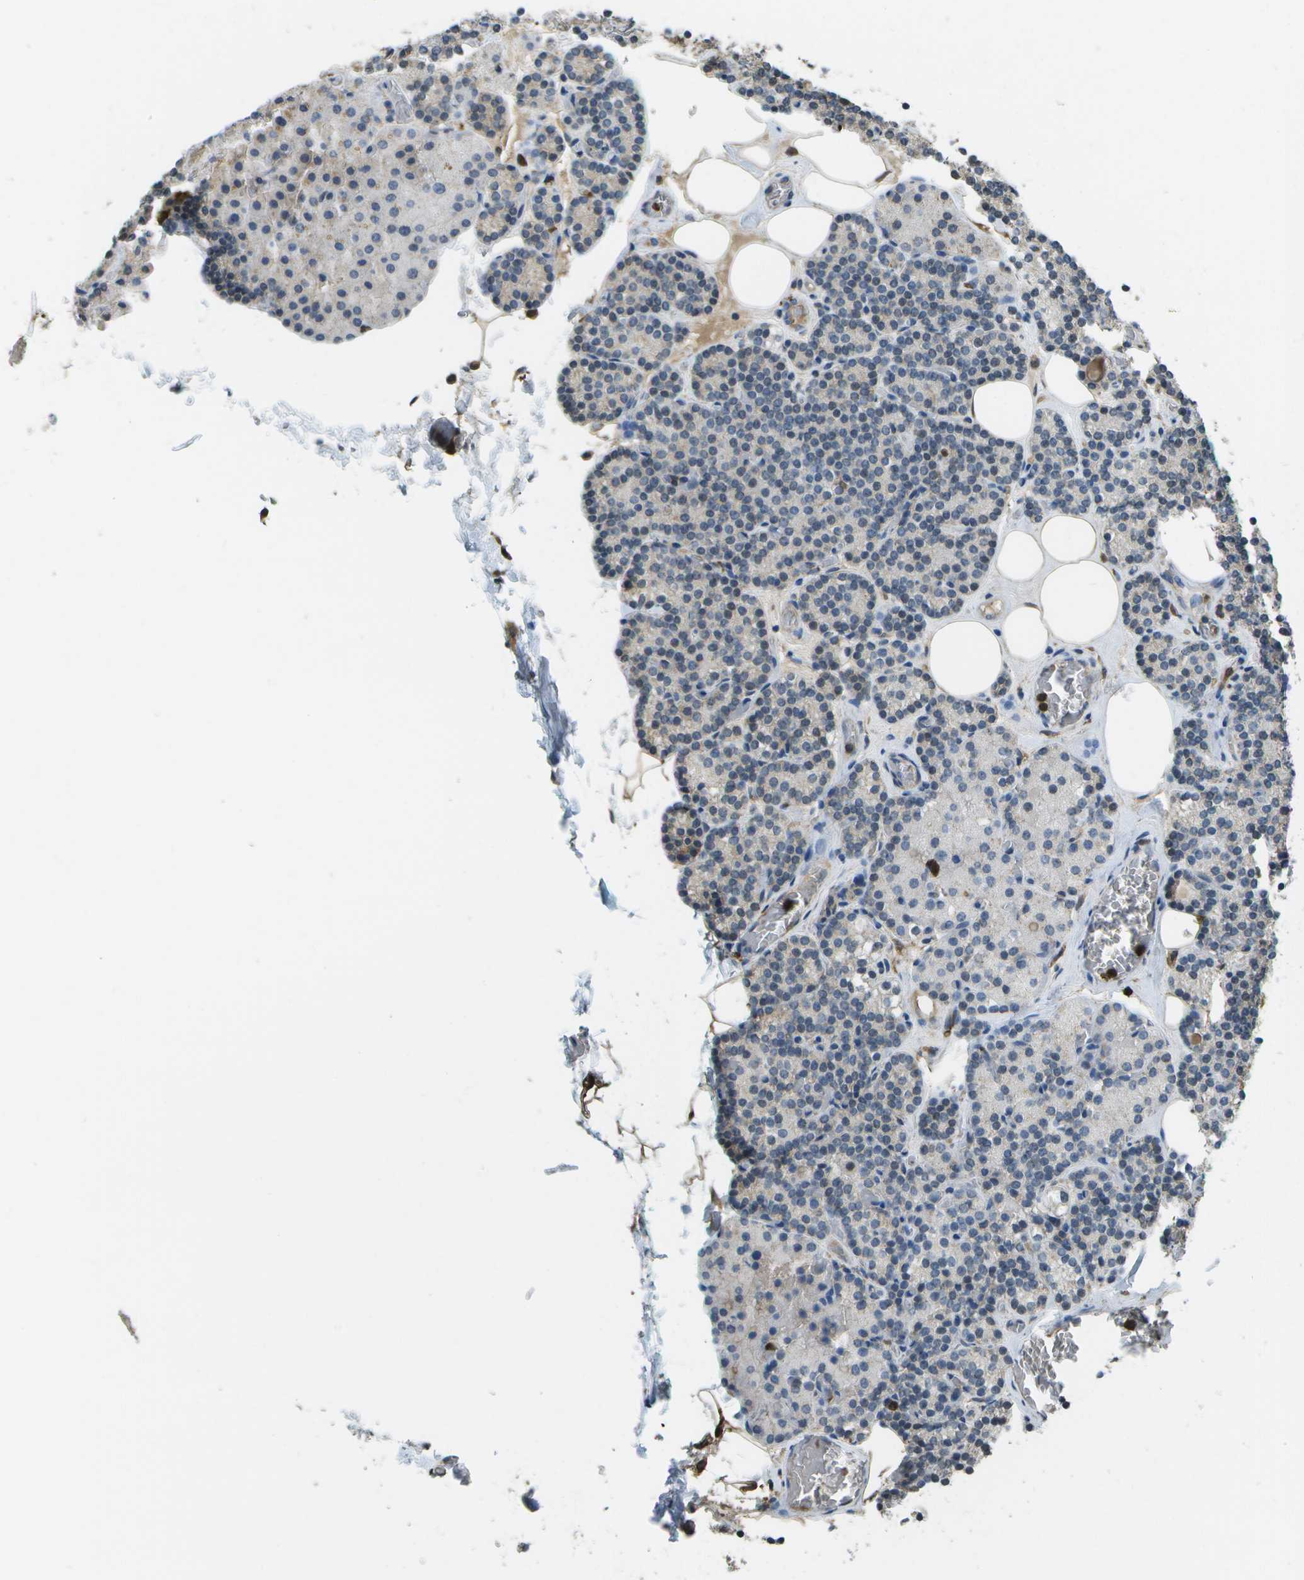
{"staining": {"intensity": "negative", "quantity": "none", "location": "none"}, "tissue": "parathyroid gland", "cell_type": "Glandular cells", "image_type": "normal", "snomed": [{"axis": "morphology", "description": "Normal tissue, NOS"}, {"axis": "morphology", "description": "Adenoma, NOS"}, {"axis": "topography", "description": "Parathyroid gland"}], "caption": "Immunohistochemistry photomicrograph of normal parathyroid gland stained for a protein (brown), which displays no staining in glandular cells. The staining is performed using DAB brown chromogen with nuclei counter-stained in using hematoxylin.", "gene": "CACHD1", "patient": {"sex": "female", "age": 54}}